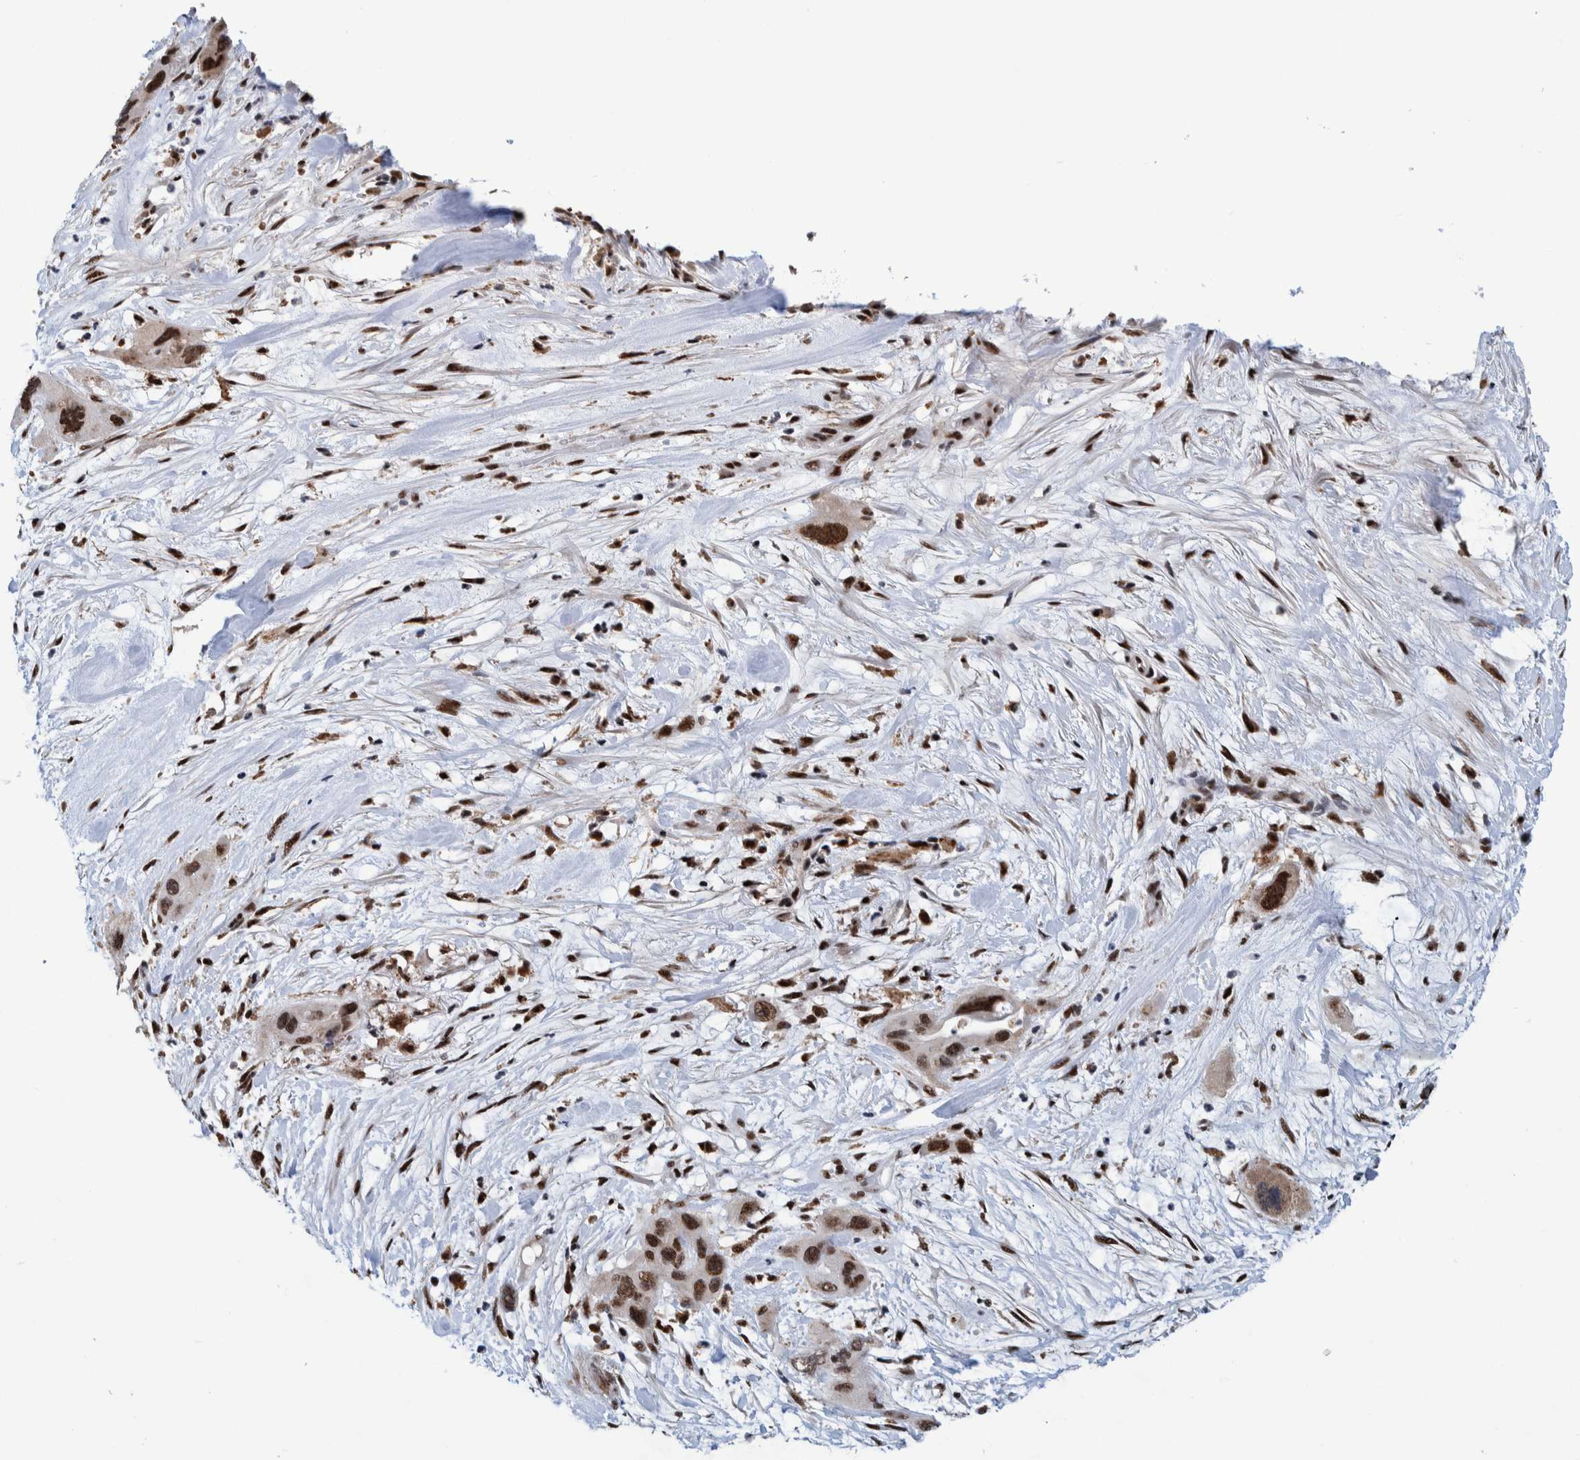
{"staining": {"intensity": "strong", "quantity": ">75%", "location": "nuclear"}, "tissue": "pancreatic cancer", "cell_type": "Tumor cells", "image_type": "cancer", "snomed": [{"axis": "morphology", "description": "Adenocarcinoma, NOS"}, {"axis": "topography", "description": "Pancreas"}], "caption": "Immunohistochemical staining of adenocarcinoma (pancreatic) exhibits strong nuclear protein positivity in about >75% of tumor cells.", "gene": "EFTUD2", "patient": {"sex": "female", "age": 71}}